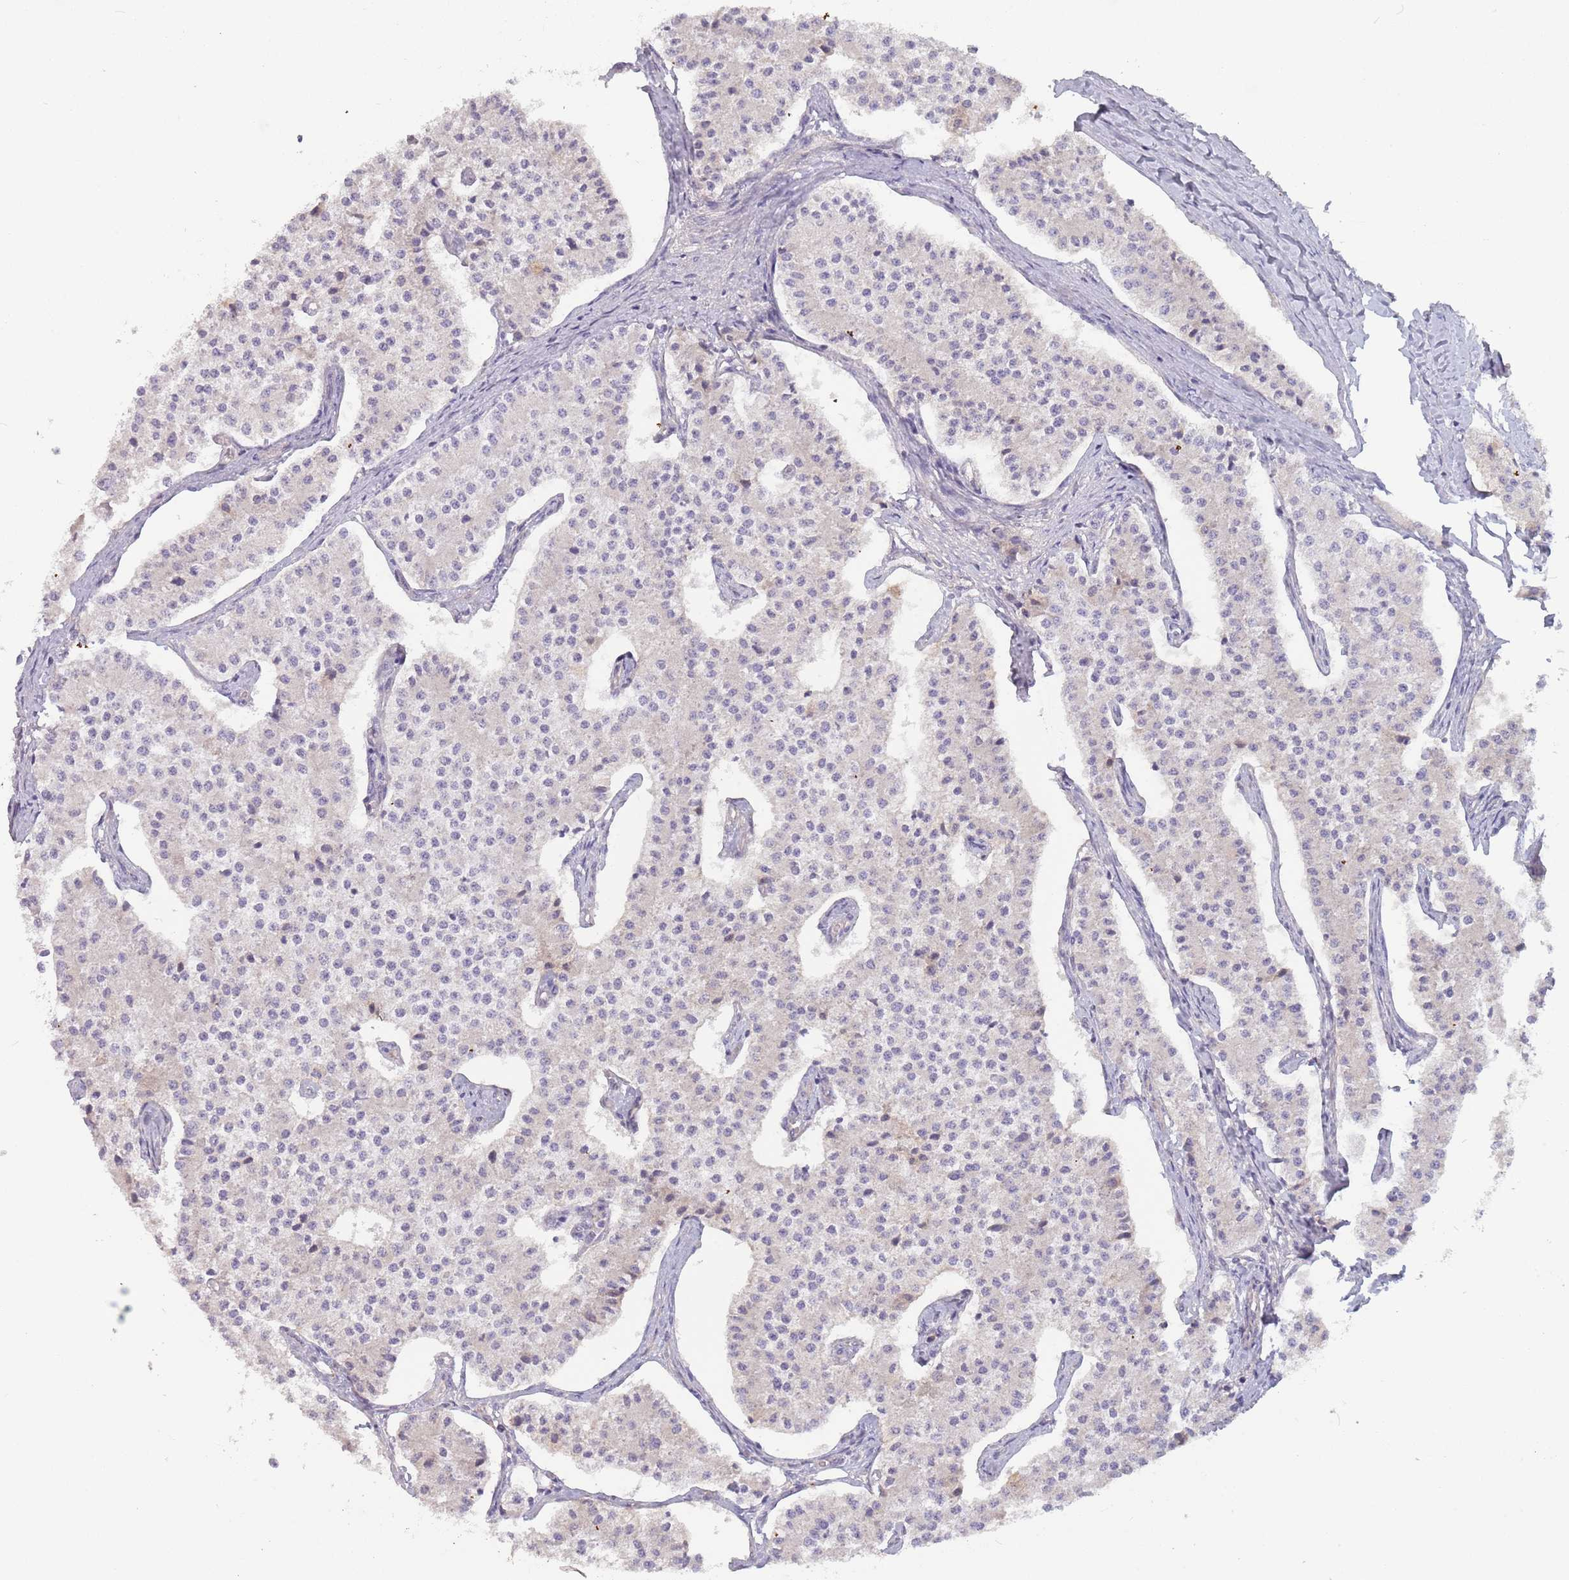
{"staining": {"intensity": "negative", "quantity": "none", "location": "none"}, "tissue": "carcinoid", "cell_type": "Tumor cells", "image_type": "cancer", "snomed": [{"axis": "morphology", "description": "Carcinoid, malignant, NOS"}, {"axis": "topography", "description": "Colon"}], "caption": "Carcinoid (malignant) stained for a protein using IHC displays no positivity tumor cells.", "gene": "SAV1", "patient": {"sex": "female", "age": 52}}